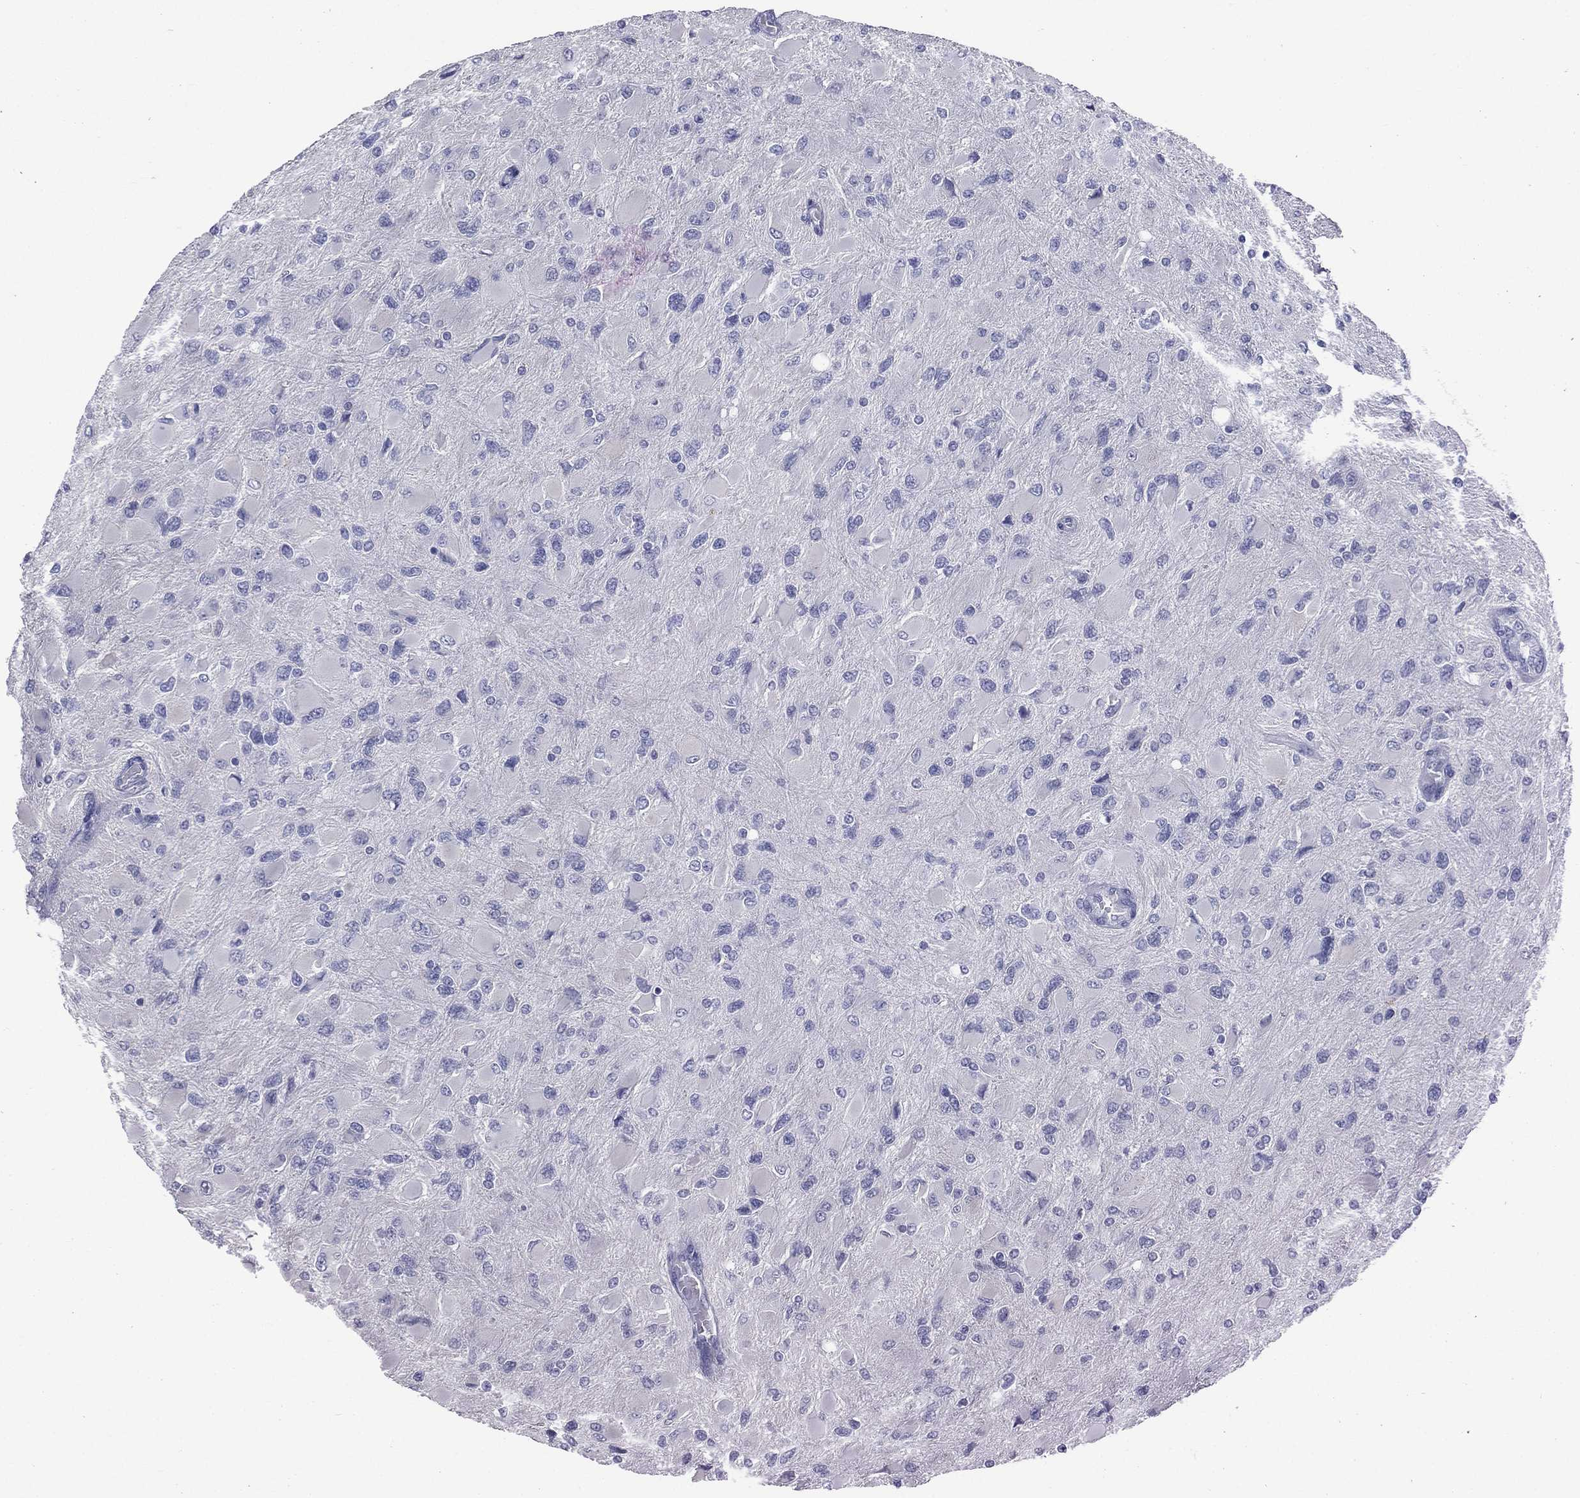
{"staining": {"intensity": "negative", "quantity": "none", "location": "none"}, "tissue": "glioma", "cell_type": "Tumor cells", "image_type": "cancer", "snomed": [{"axis": "morphology", "description": "Glioma, malignant, High grade"}, {"axis": "topography", "description": "Cerebral cortex"}], "caption": "DAB (3,3'-diaminobenzidine) immunohistochemical staining of glioma displays no significant expression in tumor cells. Nuclei are stained in blue.", "gene": "CES2", "patient": {"sex": "female", "age": 36}}